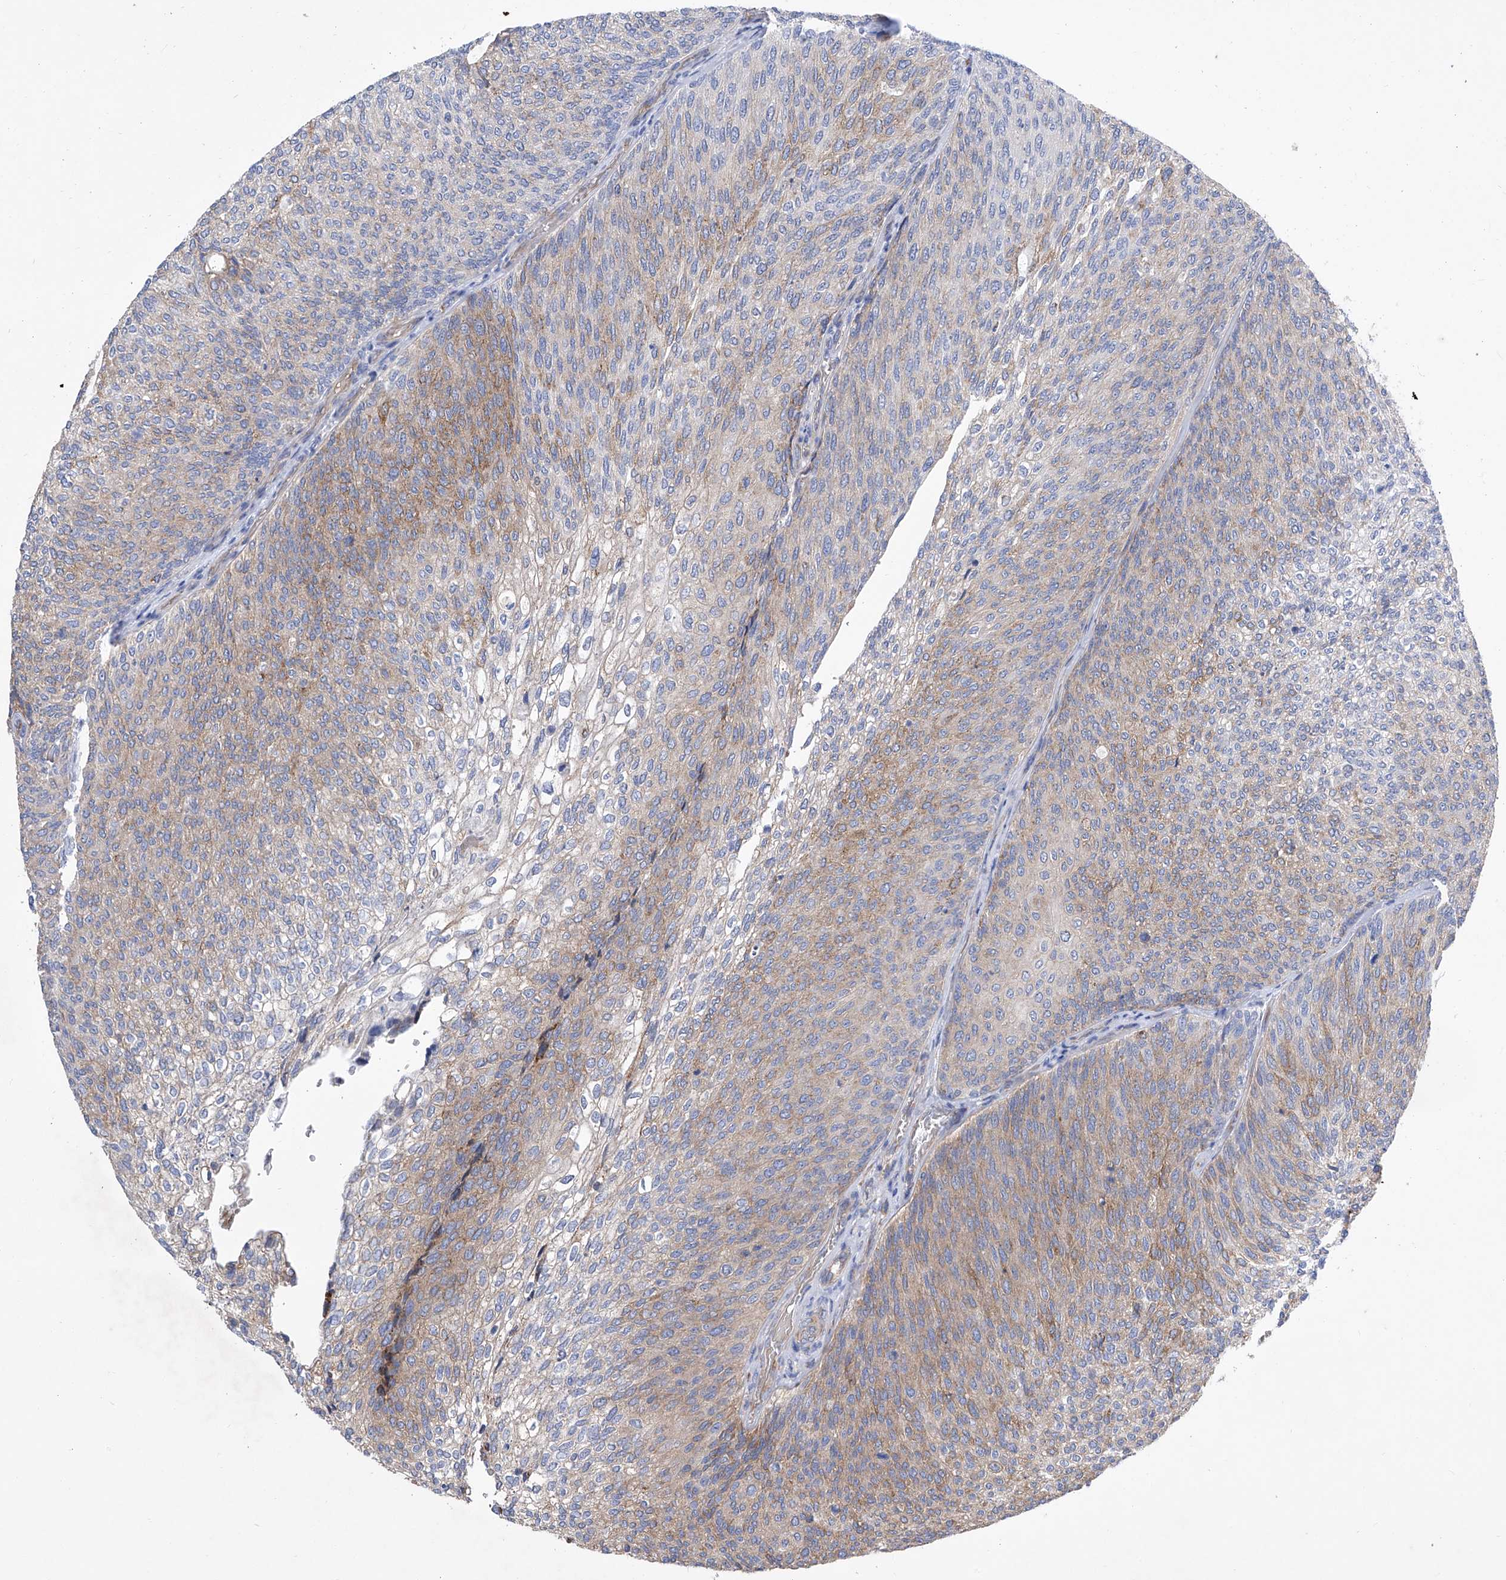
{"staining": {"intensity": "moderate", "quantity": "25%-75%", "location": "cytoplasmic/membranous"}, "tissue": "urothelial cancer", "cell_type": "Tumor cells", "image_type": "cancer", "snomed": [{"axis": "morphology", "description": "Urothelial carcinoma, Low grade"}, {"axis": "topography", "description": "Urinary bladder"}], "caption": "DAB (3,3'-diaminobenzidine) immunohistochemical staining of human urothelial cancer shows moderate cytoplasmic/membranous protein expression in about 25%-75% of tumor cells. The staining is performed using DAB brown chromogen to label protein expression. The nuclei are counter-stained blue using hematoxylin.", "gene": "TJAP1", "patient": {"sex": "female", "age": 79}}